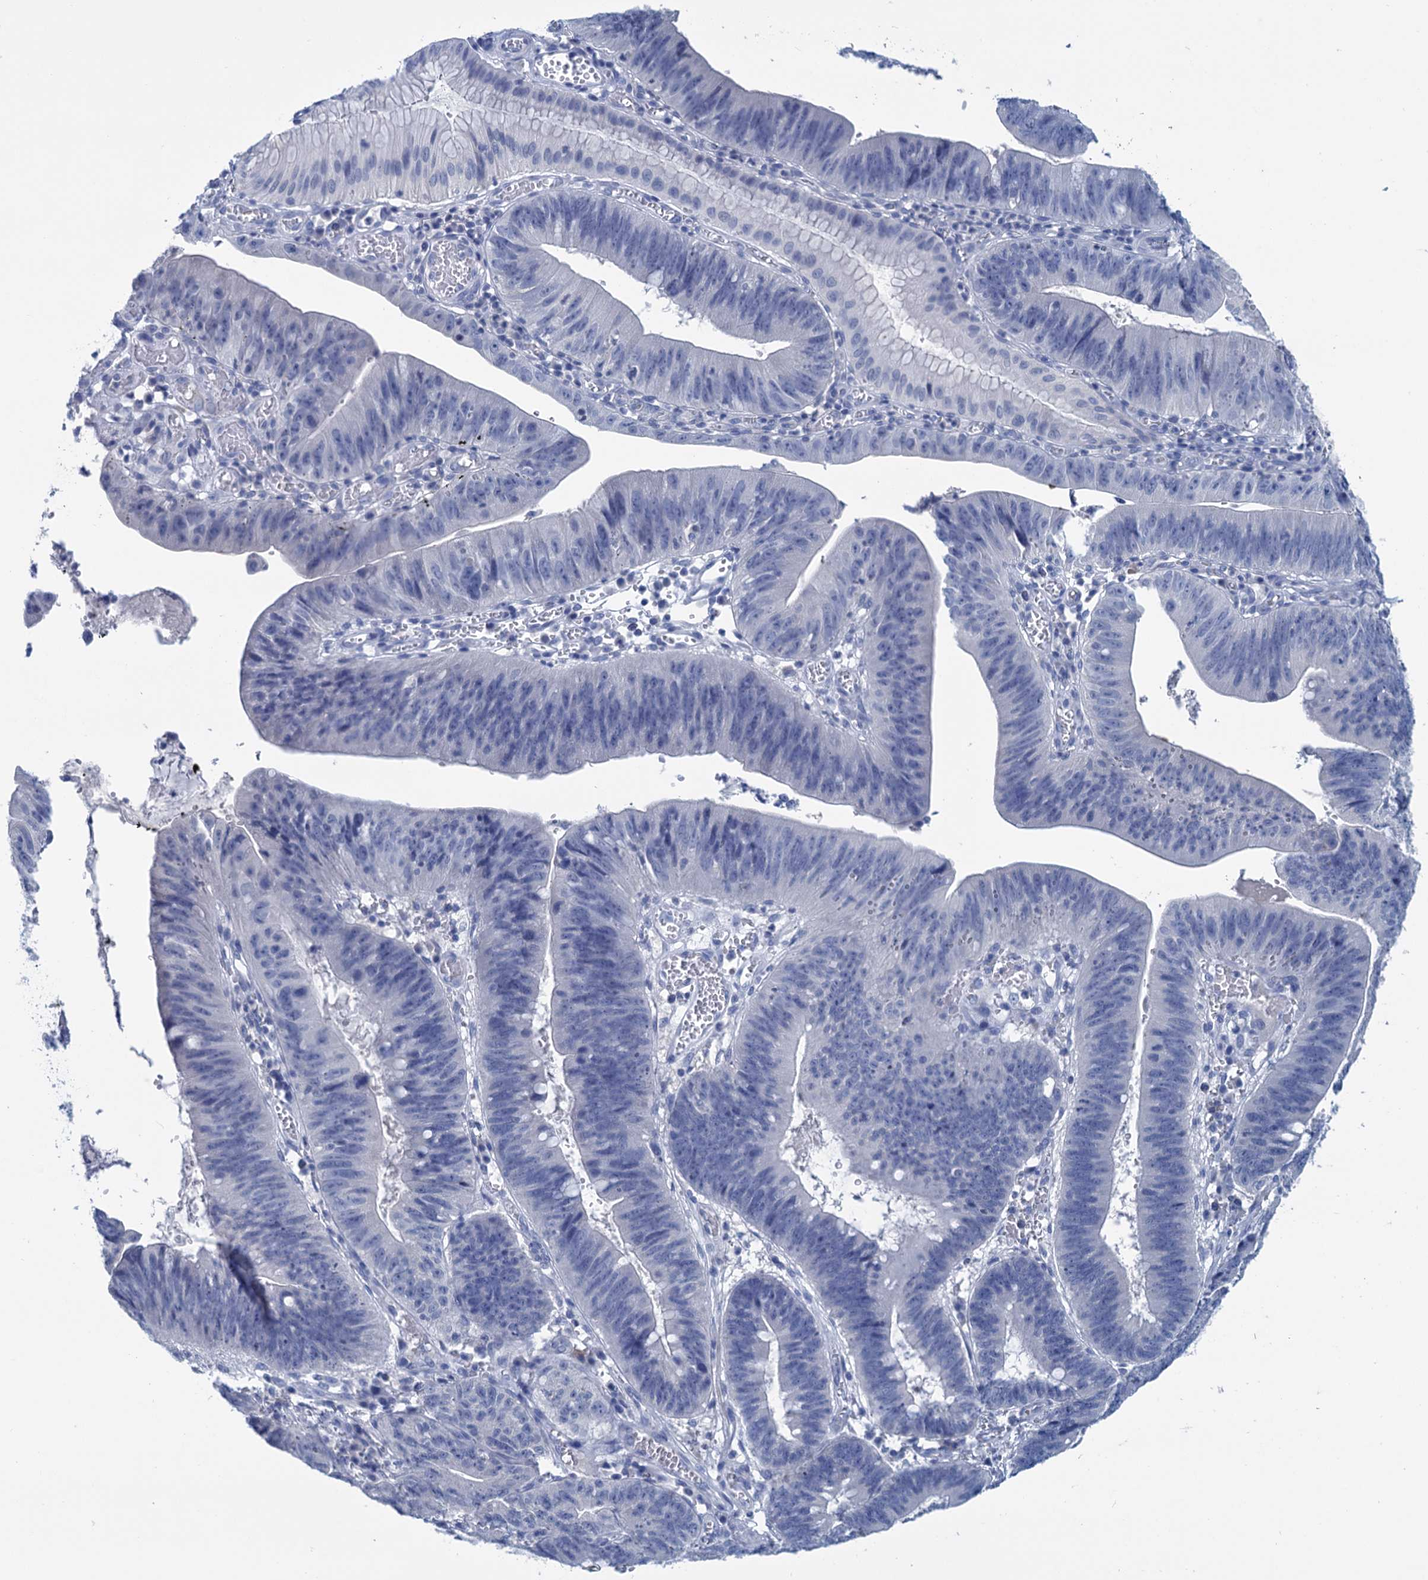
{"staining": {"intensity": "negative", "quantity": "none", "location": "none"}, "tissue": "stomach cancer", "cell_type": "Tumor cells", "image_type": "cancer", "snomed": [{"axis": "morphology", "description": "Adenocarcinoma, NOS"}, {"axis": "topography", "description": "Stomach"}], "caption": "An immunohistochemistry image of stomach cancer is shown. There is no staining in tumor cells of stomach cancer.", "gene": "MYOZ3", "patient": {"sex": "male", "age": 59}}